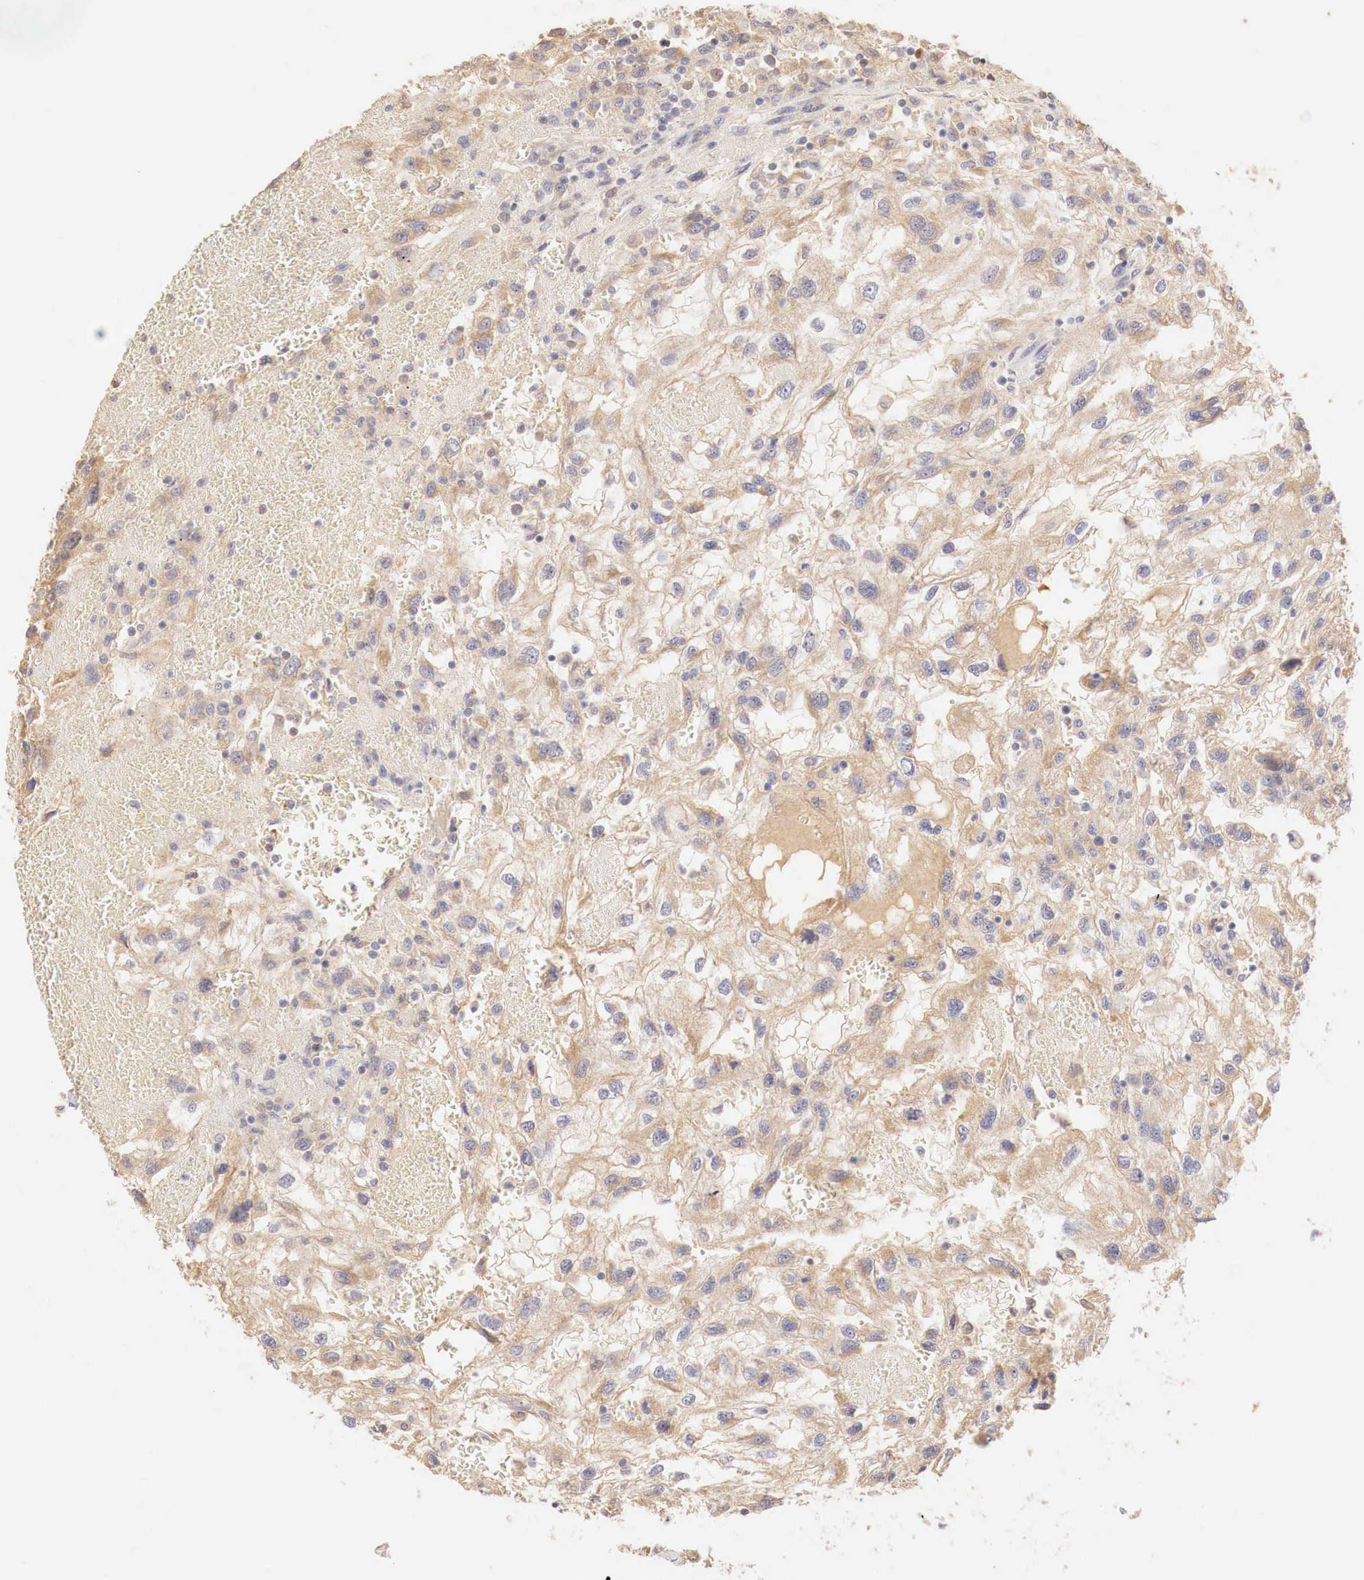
{"staining": {"intensity": "weak", "quantity": "25%-75%", "location": "cytoplasmic/membranous"}, "tissue": "renal cancer", "cell_type": "Tumor cells", "image_type": "cancer", "snomed": [{"axis": "morphology", "description": "Normal tissue, NOS"}, {"axis": "morphology", "description": "Adenocarcinoma, NOS"}, {"axis": "topography", "description": "Kidney"}], "caption": "Immunohistochemical staining of human renal cancer reveals low levels of weak cytoplasmic/membranous positivity in approximately 25%-75% of tumor cells.", "gene": "GATA1", "patient": {"sex": "male", "age": 71}}